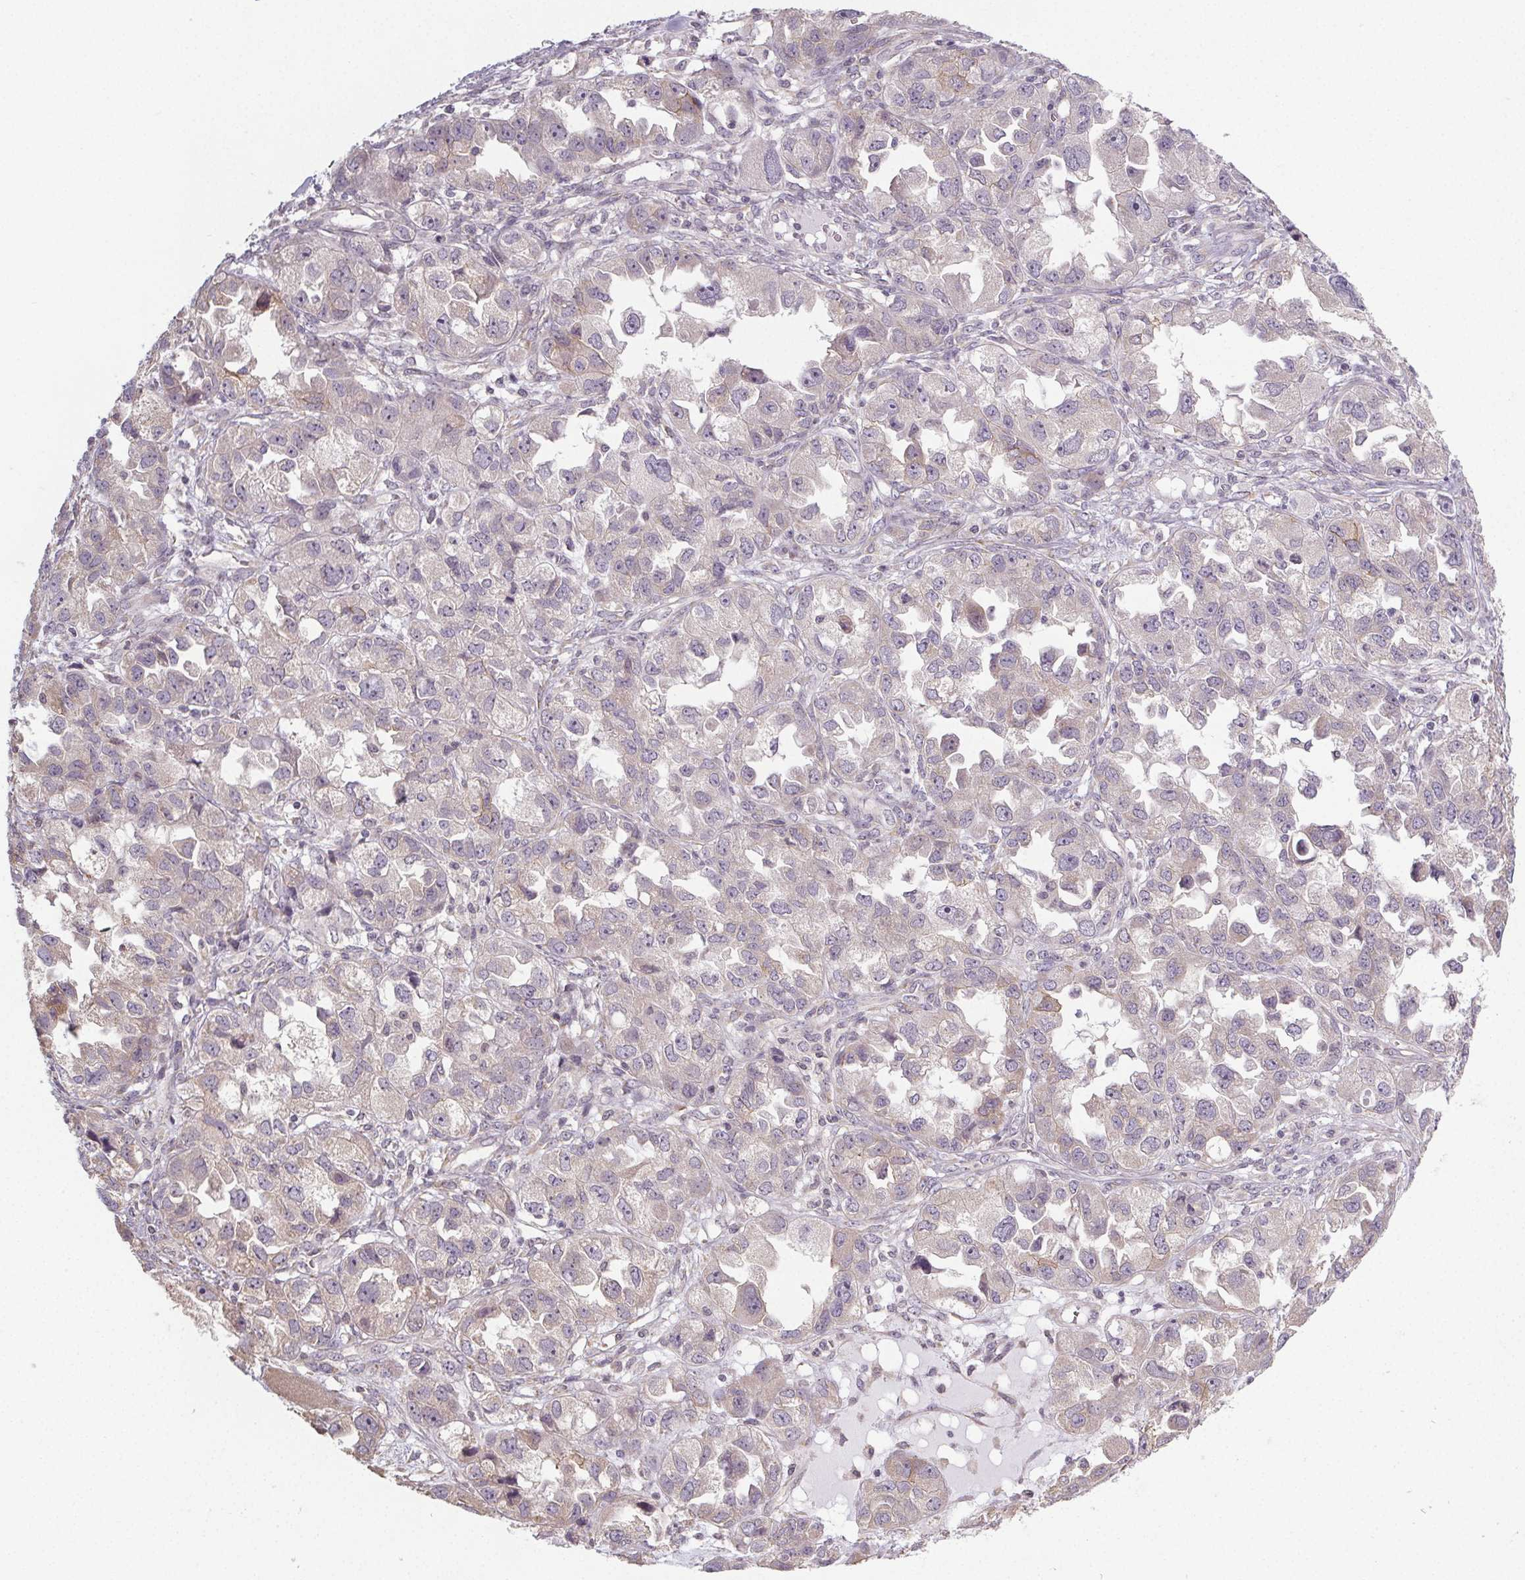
{"staining": {"intensity": "negative", "quantity": "none", "location": "none"}, "tissue": "ovarian cancer", "cell_type": "Tumor cells", "image_type": "cancer", "snomed": [{"axis": "morphology", "description": "Cystadenocarcinoma, serous, NOS"}, {"axis": "topography", "description": "Ovary"}], "caption": "Ovarian serous cystadenocarcinoma was stained to show a protein in brown. There is no significant staining in tumor cells.", "gene": "SLC26A2", "patient": {"sex": "female", "age": 84}}